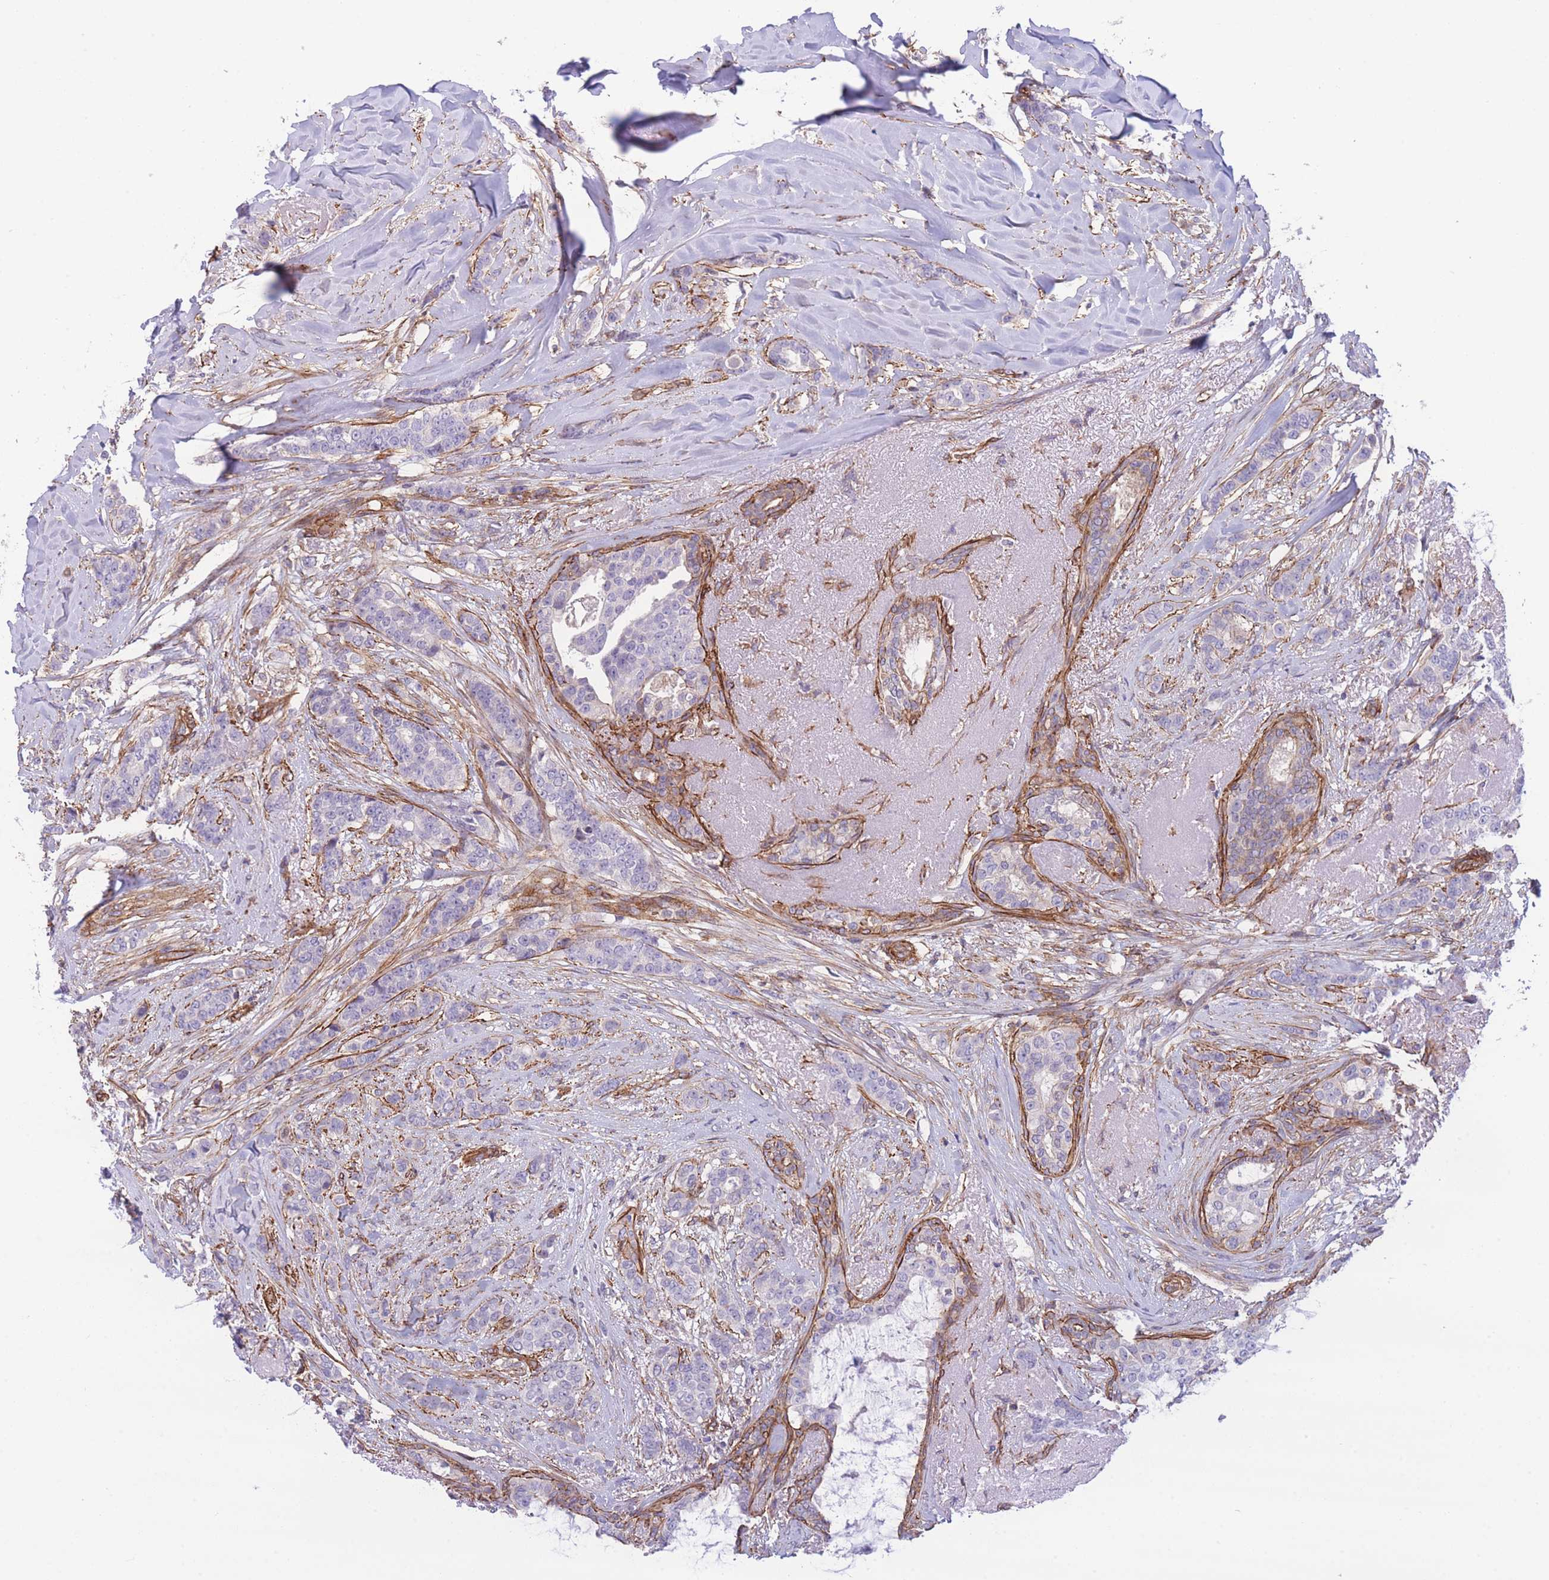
{"staining": {"intensity": "negative", "quantity": "none", "location": "none"}, "tissue": "breast cancer", "cell_type": "Tumor cells", "image_type": "cancer", "snomed": [{"axis": "morphology", "description": "Lobular carcinoma"}, {"axis": "topography", "description": "Breast"}], "caption": "This is an immunohistochemistry (IHC) histopathology image of lobular carcinoma (breast). There is no positivity in tumor cells.", "gene": "CDC25B", "patient": {"sex": "female", "age": 51}}